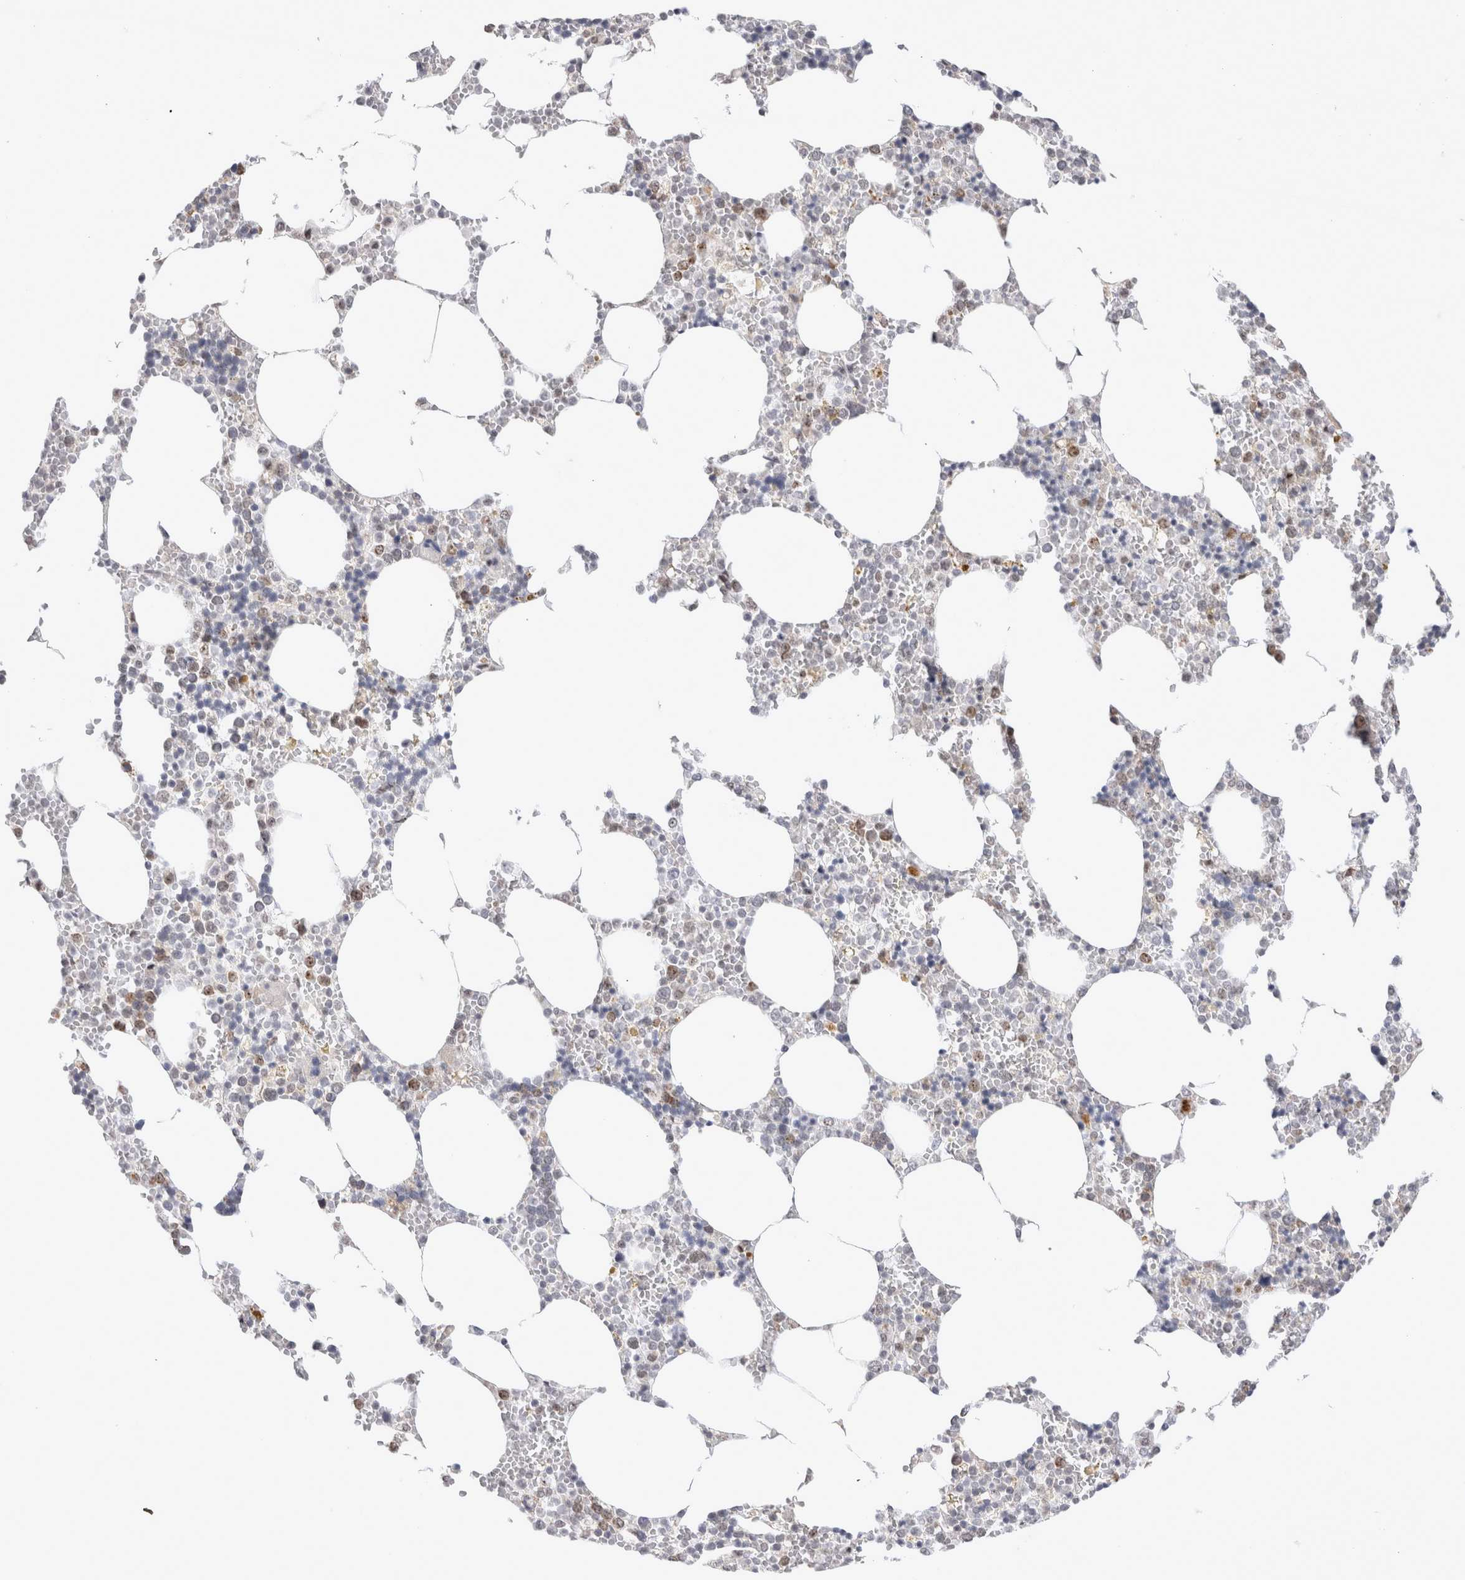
{"staining": {"intensity": "moderate", "quantity": "<25%", "location": "cytoplasmic/membranous,nuclear"}, "tissue": "bone marrow", "cell_type": "Hematopoietic cells", "image_type": "normal", "snomed": [{"axis": "morphology", "description": "Normal tissue, NOS"}, {"axis": "topography", "description": "Bone marrow"}], "caption": "Immunohistochemical staining of benign human bone marrow exhibits low levels of moderate cytoplasmic/membranous,nuclear positivity in approximately <25% of hematopoietic cells.", "gene": "MRPL37", "patient": {"sex": "male", "age": 70}}